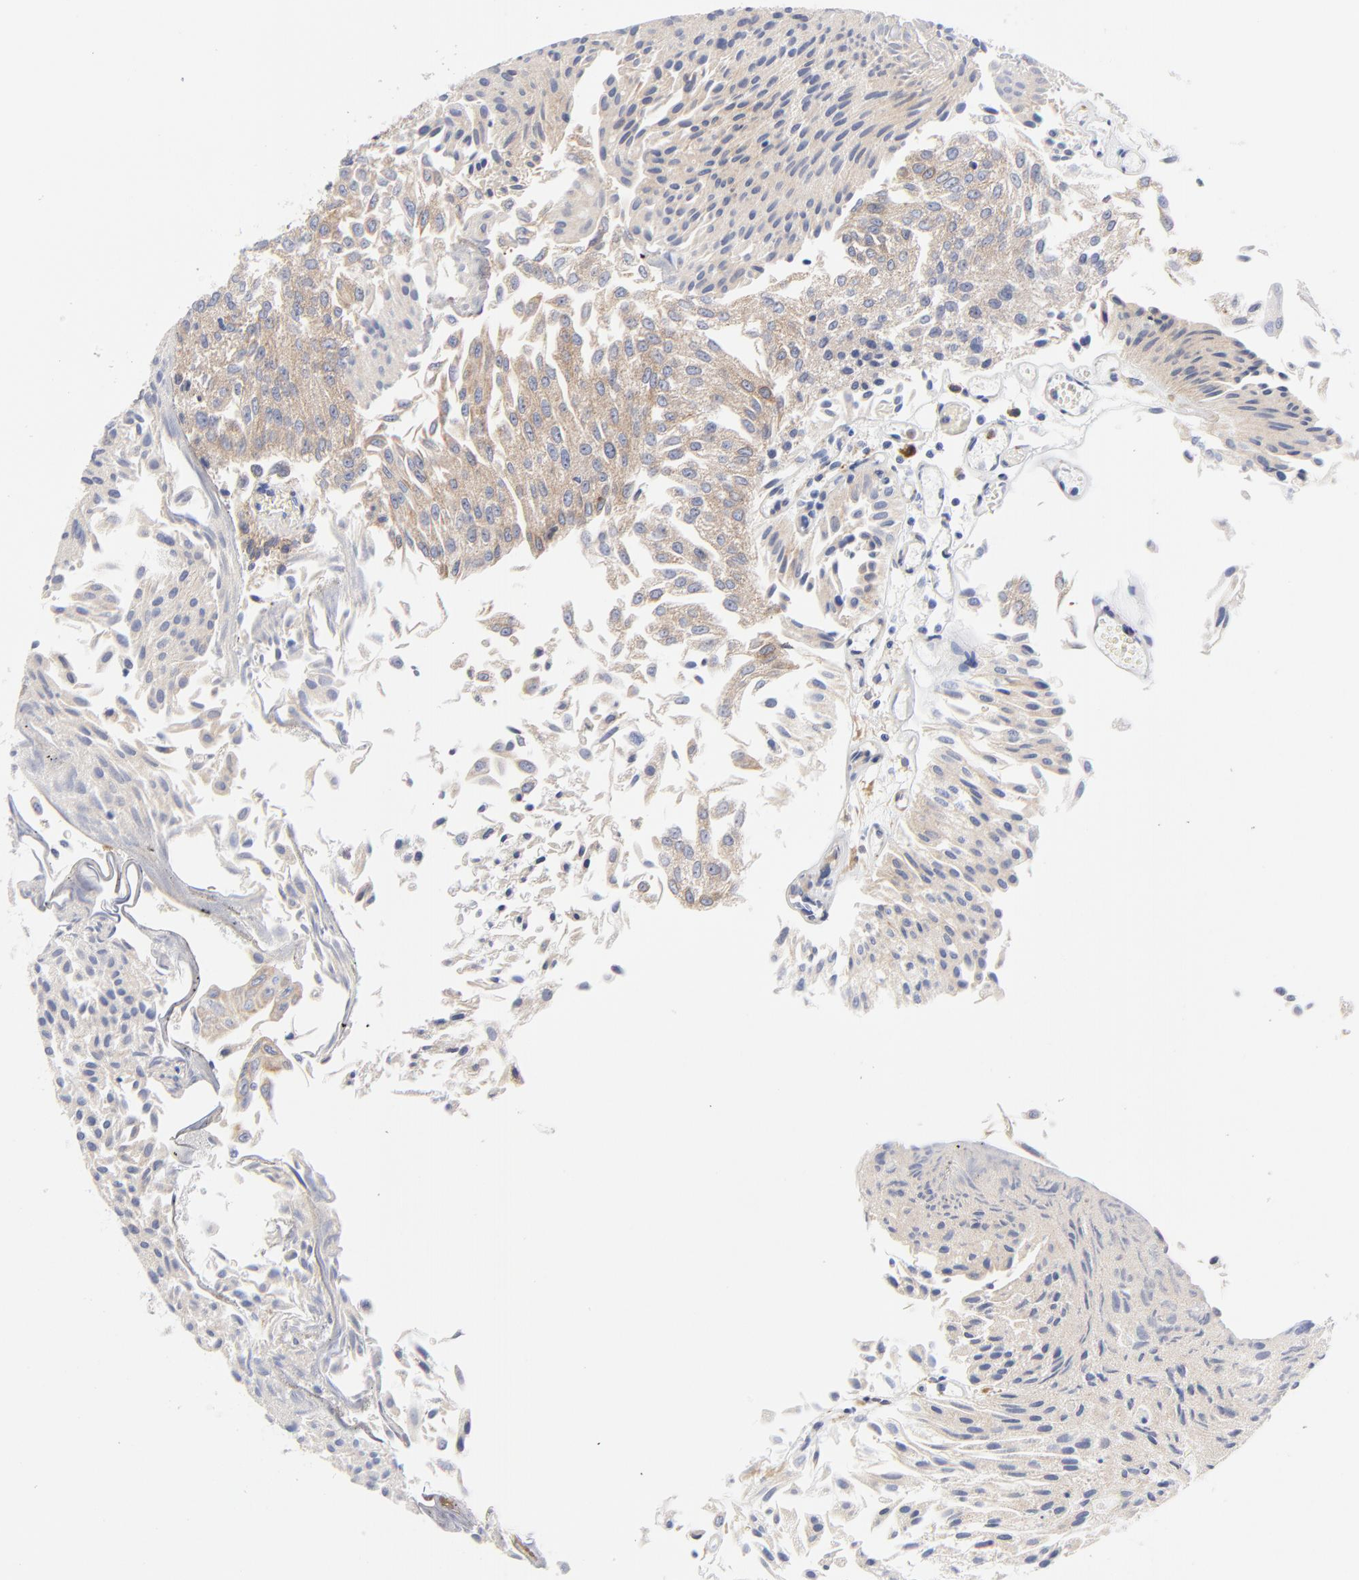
{"staining": {"intensity": "weak", "quantity": ">75%", "location": "cytoplasmic/membranous"}, "tissue": "urothelial cancer", "cell_type": "Tumor cells", "image_type": "cancer", "snomed": [{"axis": "morphology", "description": "Urothelial carcinoma, Low grade"}, {"axis": "topography", "description": "Urinary bladder"}], "caption": "DAB immunohistochemical staining of human low-grade urothelial carcinoma displays weak cytoplasmic/membranous protein staining in about >75% of tumor cells. (brown staining indicates protein expression, while blue staining denotes nuclei).", "gene": "MOSPD2", "patient": {"sex": "male", "age": 86}}